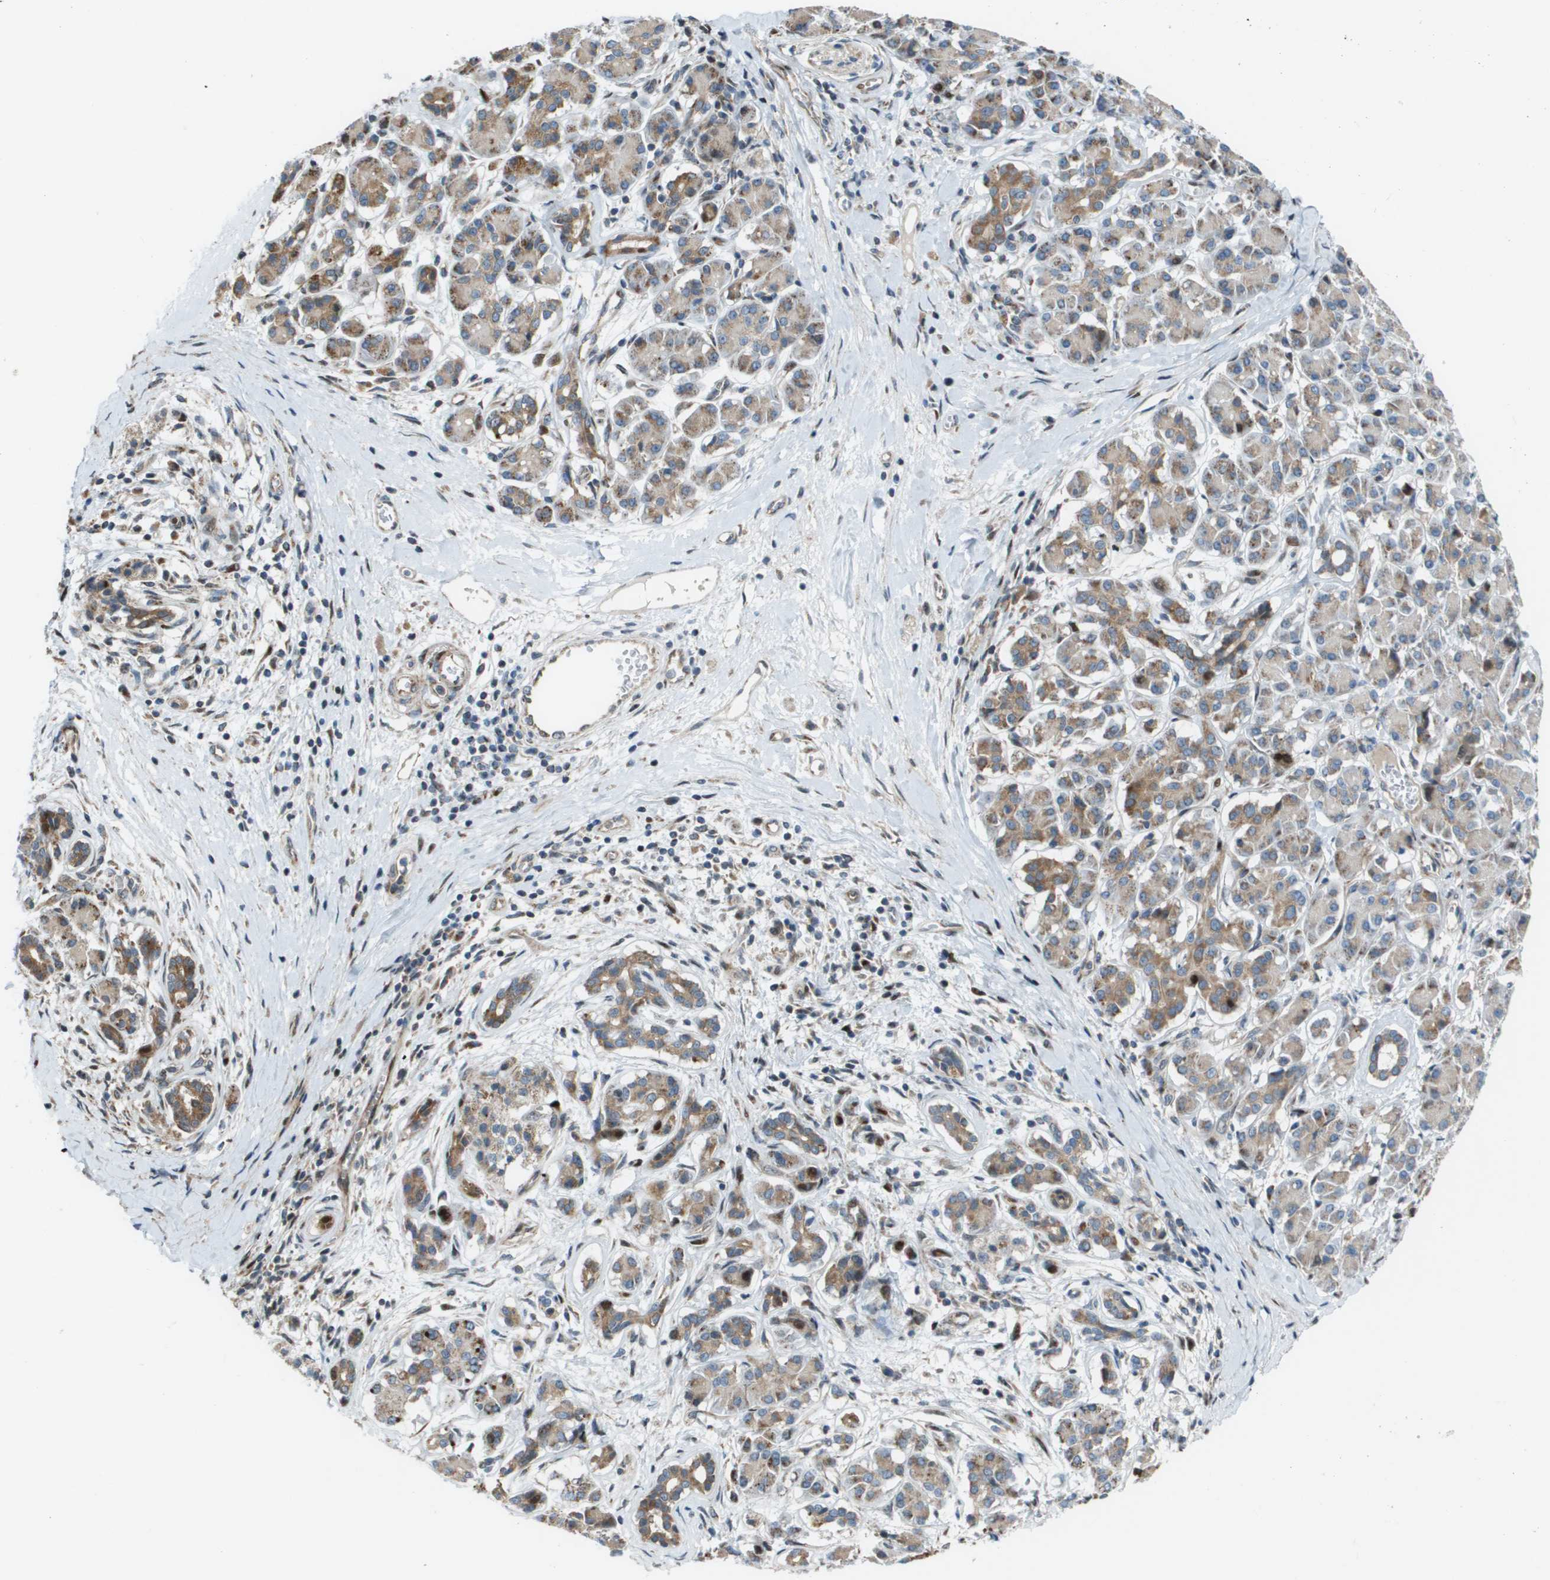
{"staining": {"intensity": "moderate", "quantity": ">75%", "location": "cytoplasmic/membranous"}, "tissue": "pancreatic cancer", "cell_type": "Tumor cells", "image_type": "cancer", "snomed": [{"axis": "morphology", "description": "Adenocarcinoma, NOS"}, {"axis": "topography", "description": "Pancreas"}], "caption": "DAB (3,3'-diaminobenzidine) immunohistochemical staining of pancreatic cancer exhibits moderate cytoplasmic/membranous protein staining in about >75% of tumor cells.", "gene": "MGAT3", "patient": {"sex": "male", "age": 55}}